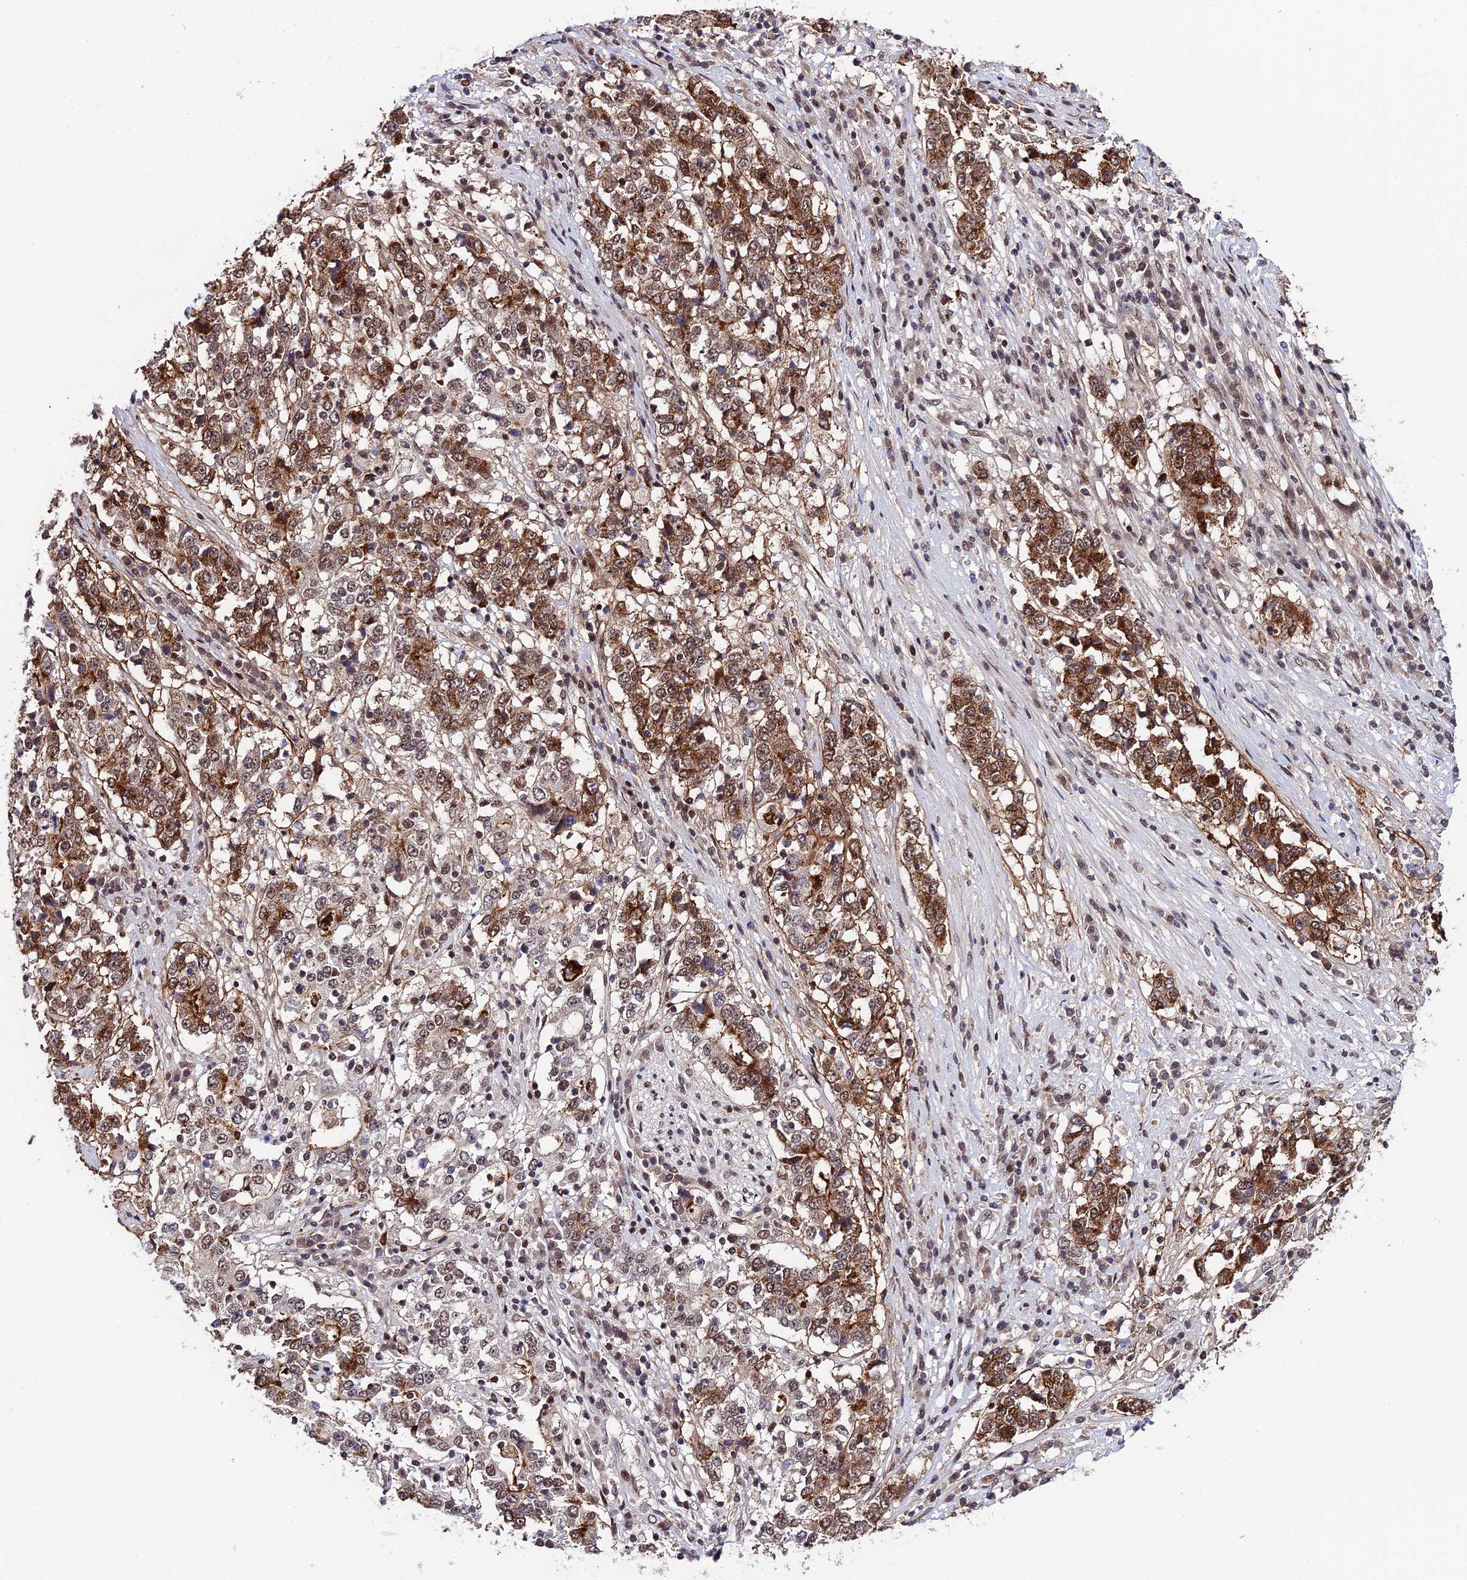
{"staining": {"intensity": "moderate", "quantity": ">75%", "location": "cytoplasmic/membranous,nuclear"}, "tissue": "stomach cancer", "cell_type": "Tumor cells", "image_type": "cancer", "snomed": [{"axis": "morphology", "description": "Adenocarcinoma, NOS"}, {"axis": "topography", "description": "Stomach"}], "caption": "IHC of human stomach adenocarcinoma exhibits medium levels of moderate cytoplasmic/membranous and nuclear staining in approximately >75% of tumor cells. (DAB (3,3'-diaminobenzidine) IHC with brightfield microscopy, high magnification).", "gene": "SYT15", "patient": {"sex": "male", "age": 59}}